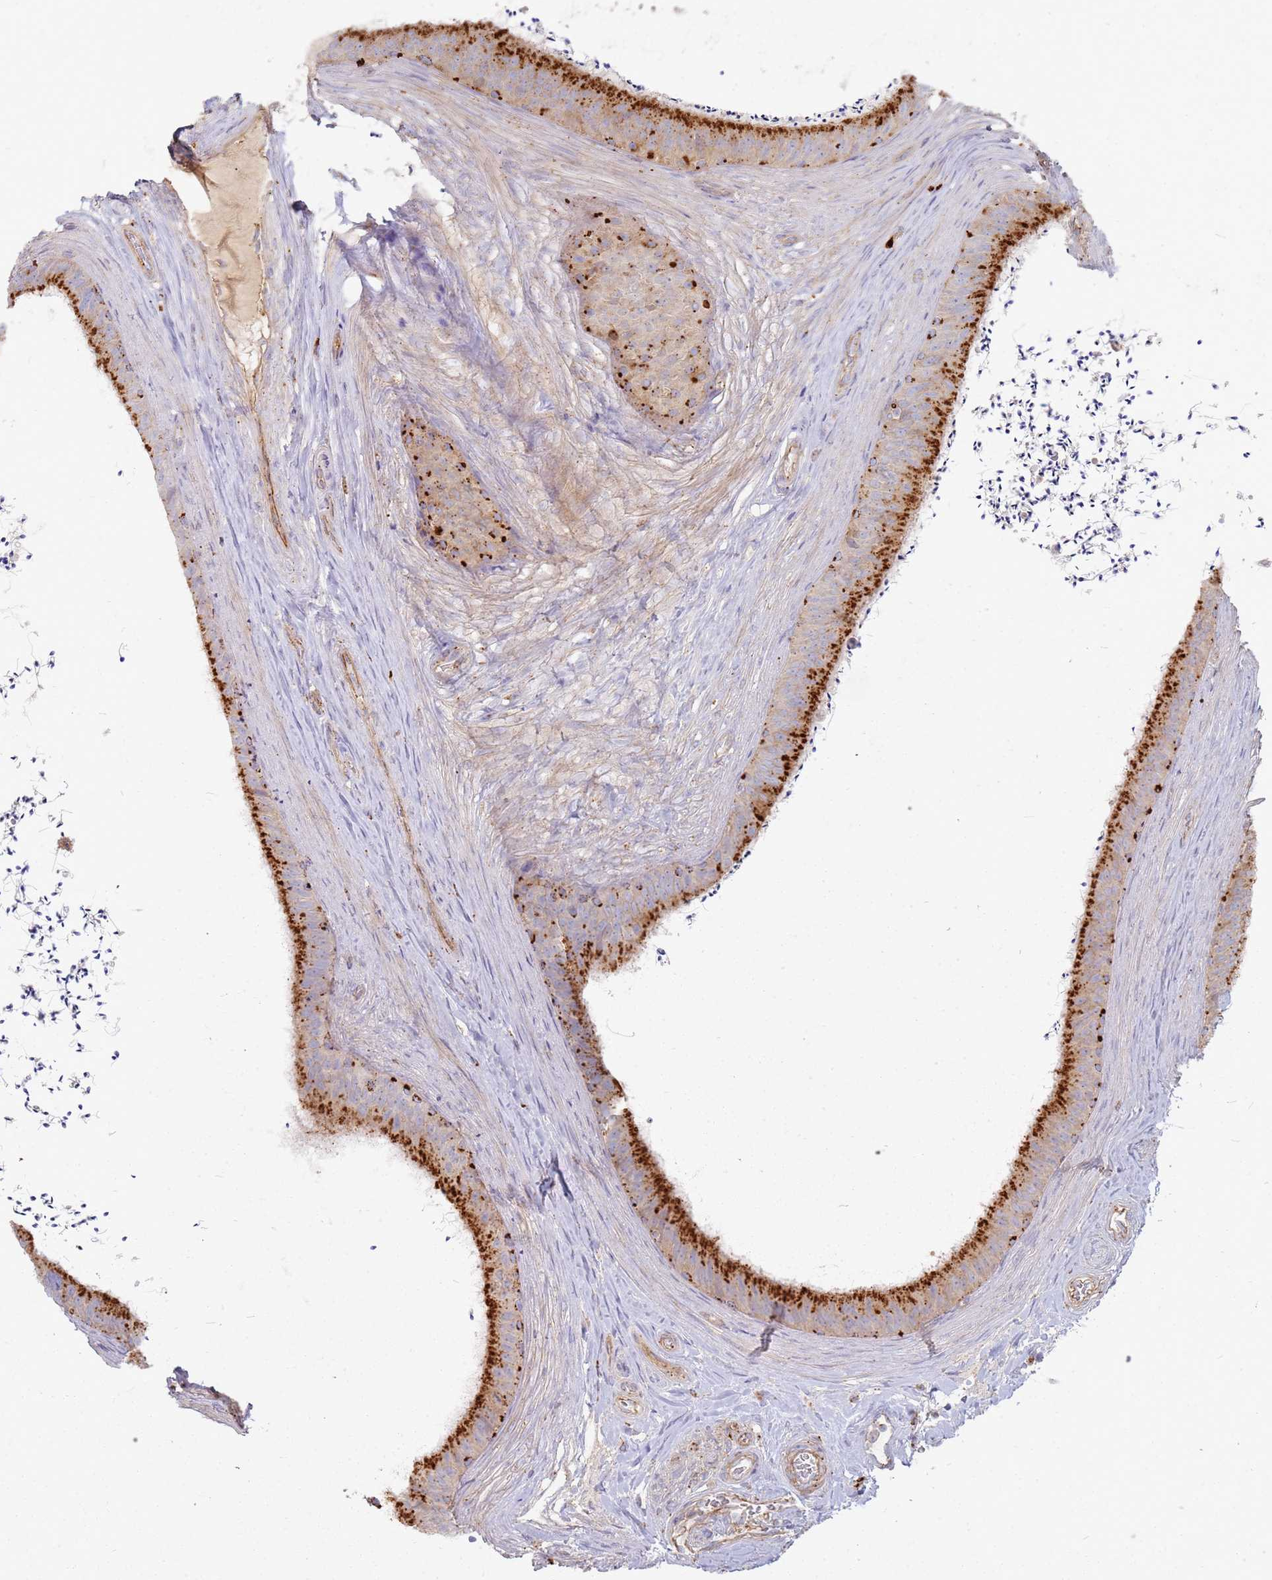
{"staining": {"intensity": "strong", "quantity": "25%-75%", "location": "cytoplasmic/membranous"}, "tissue": "epididymis", "cell_type": "Glandular cells", "image_type": "normal", "snomed": [{"axis": "morphology", "description": "Normal tissue, NOS"}, {"axis": "topography", "description": "Testis"}, {"axis": "topography", "description": "Epididymis"}], "caption": "High-magnification brightfield microscopy of benign epididymis stained with DAB (brown) and counterstained with hematoxylin (blue). glandular cells exhibit strong cytoplasmic/membranous staining is seen in about25%-75% of cells.", "gene": "TMEM229B", "patient": {"sex": "male", "age": 41}}